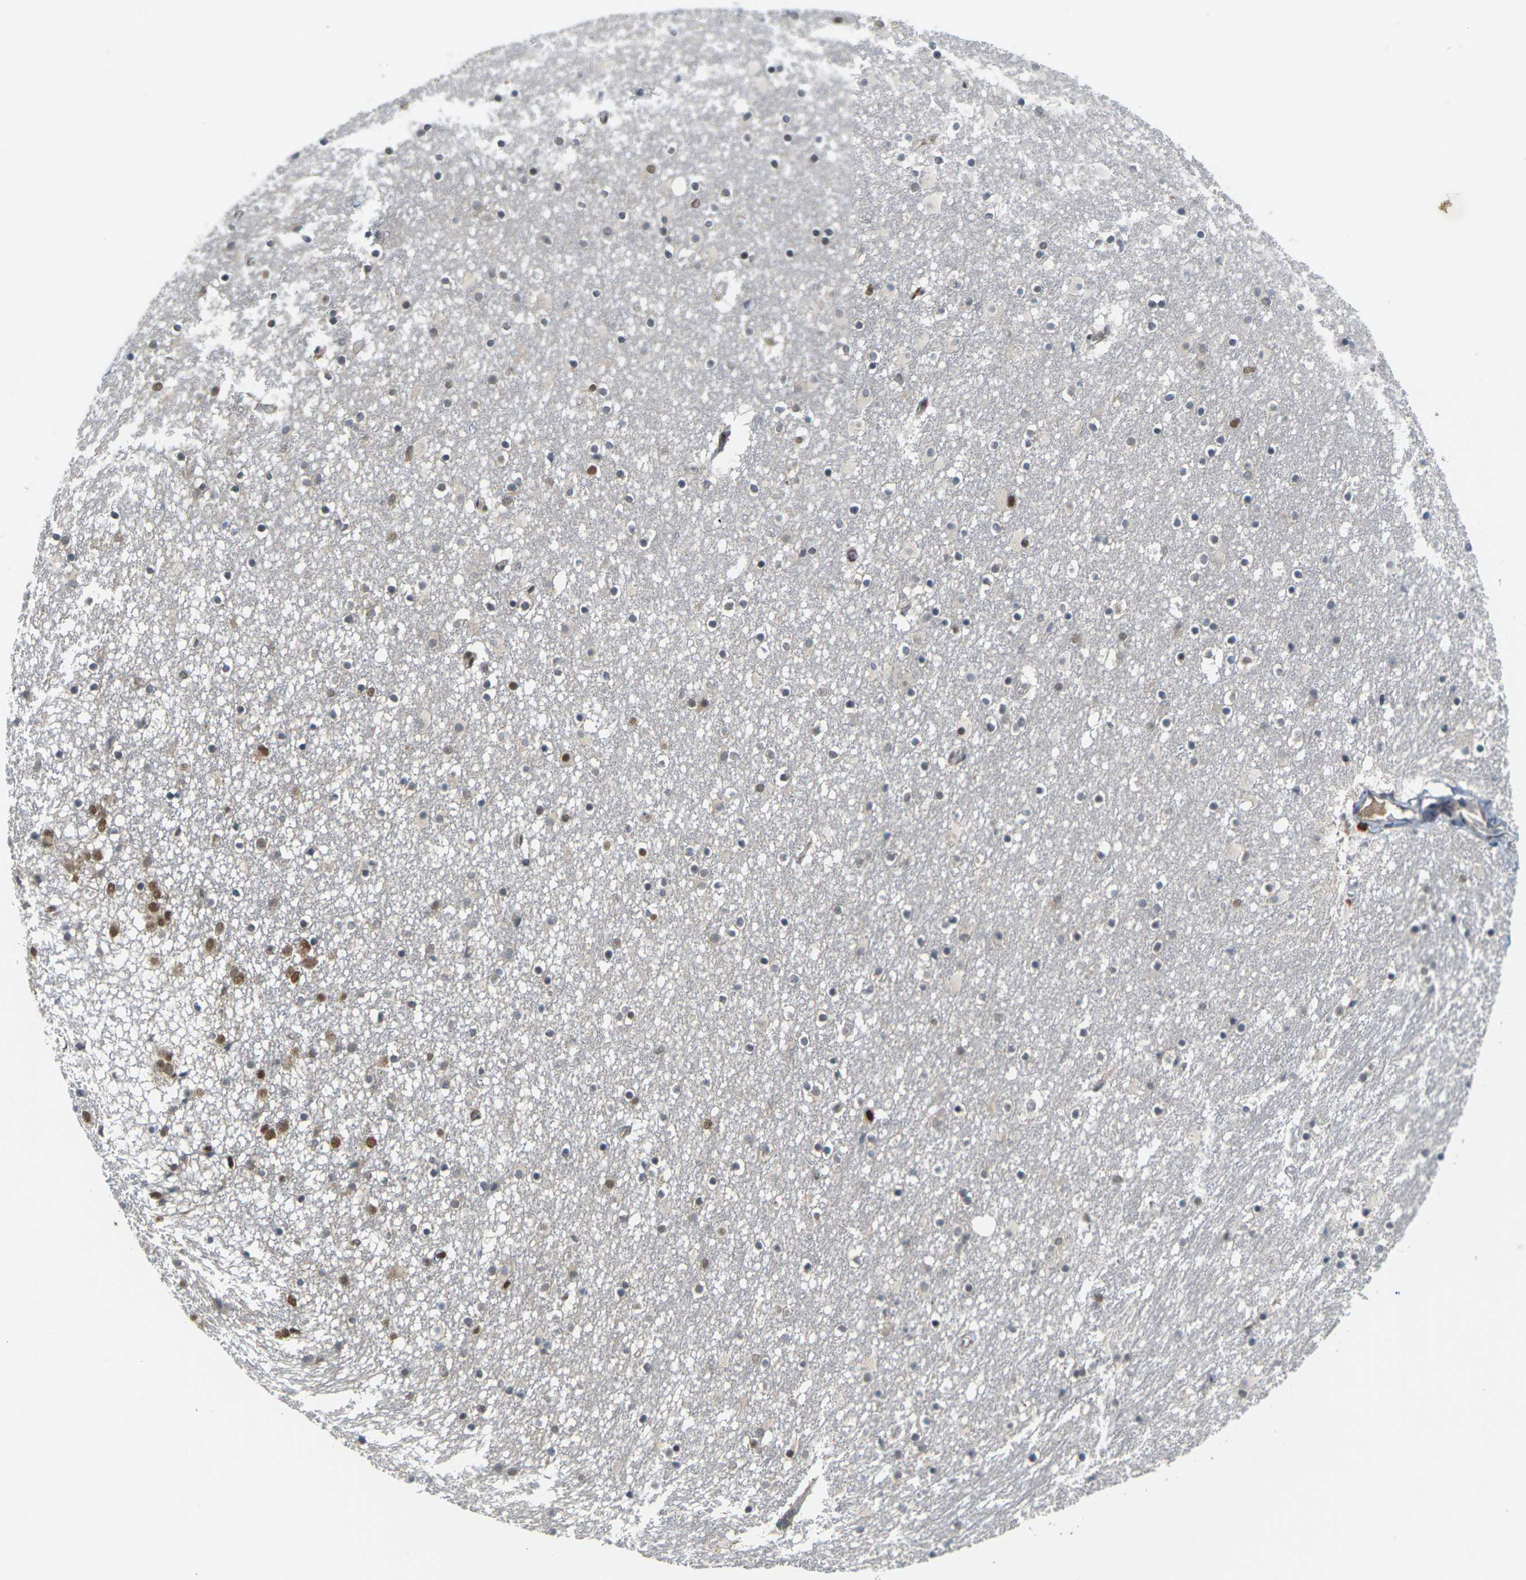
{"staining": {"intensity": "moderate", "quantity": "25%-75%", "location": "nuclear"}, "tissue": "caudate", "cell_type": "Glial cells", "image_type": "normal", "snomed": [{"axis": "morphology", "description": "Normal tissue, NOS"}, {"axis": "topography", "description": "Lateral ventricle wall"}], "caption": "IHC of unremarkable caudate shows medium levels of moderate nuclear staining in about 25%-75% of glial cells.", "gene": "NELFA", "patient": {"sex": "male", "age": 45}}